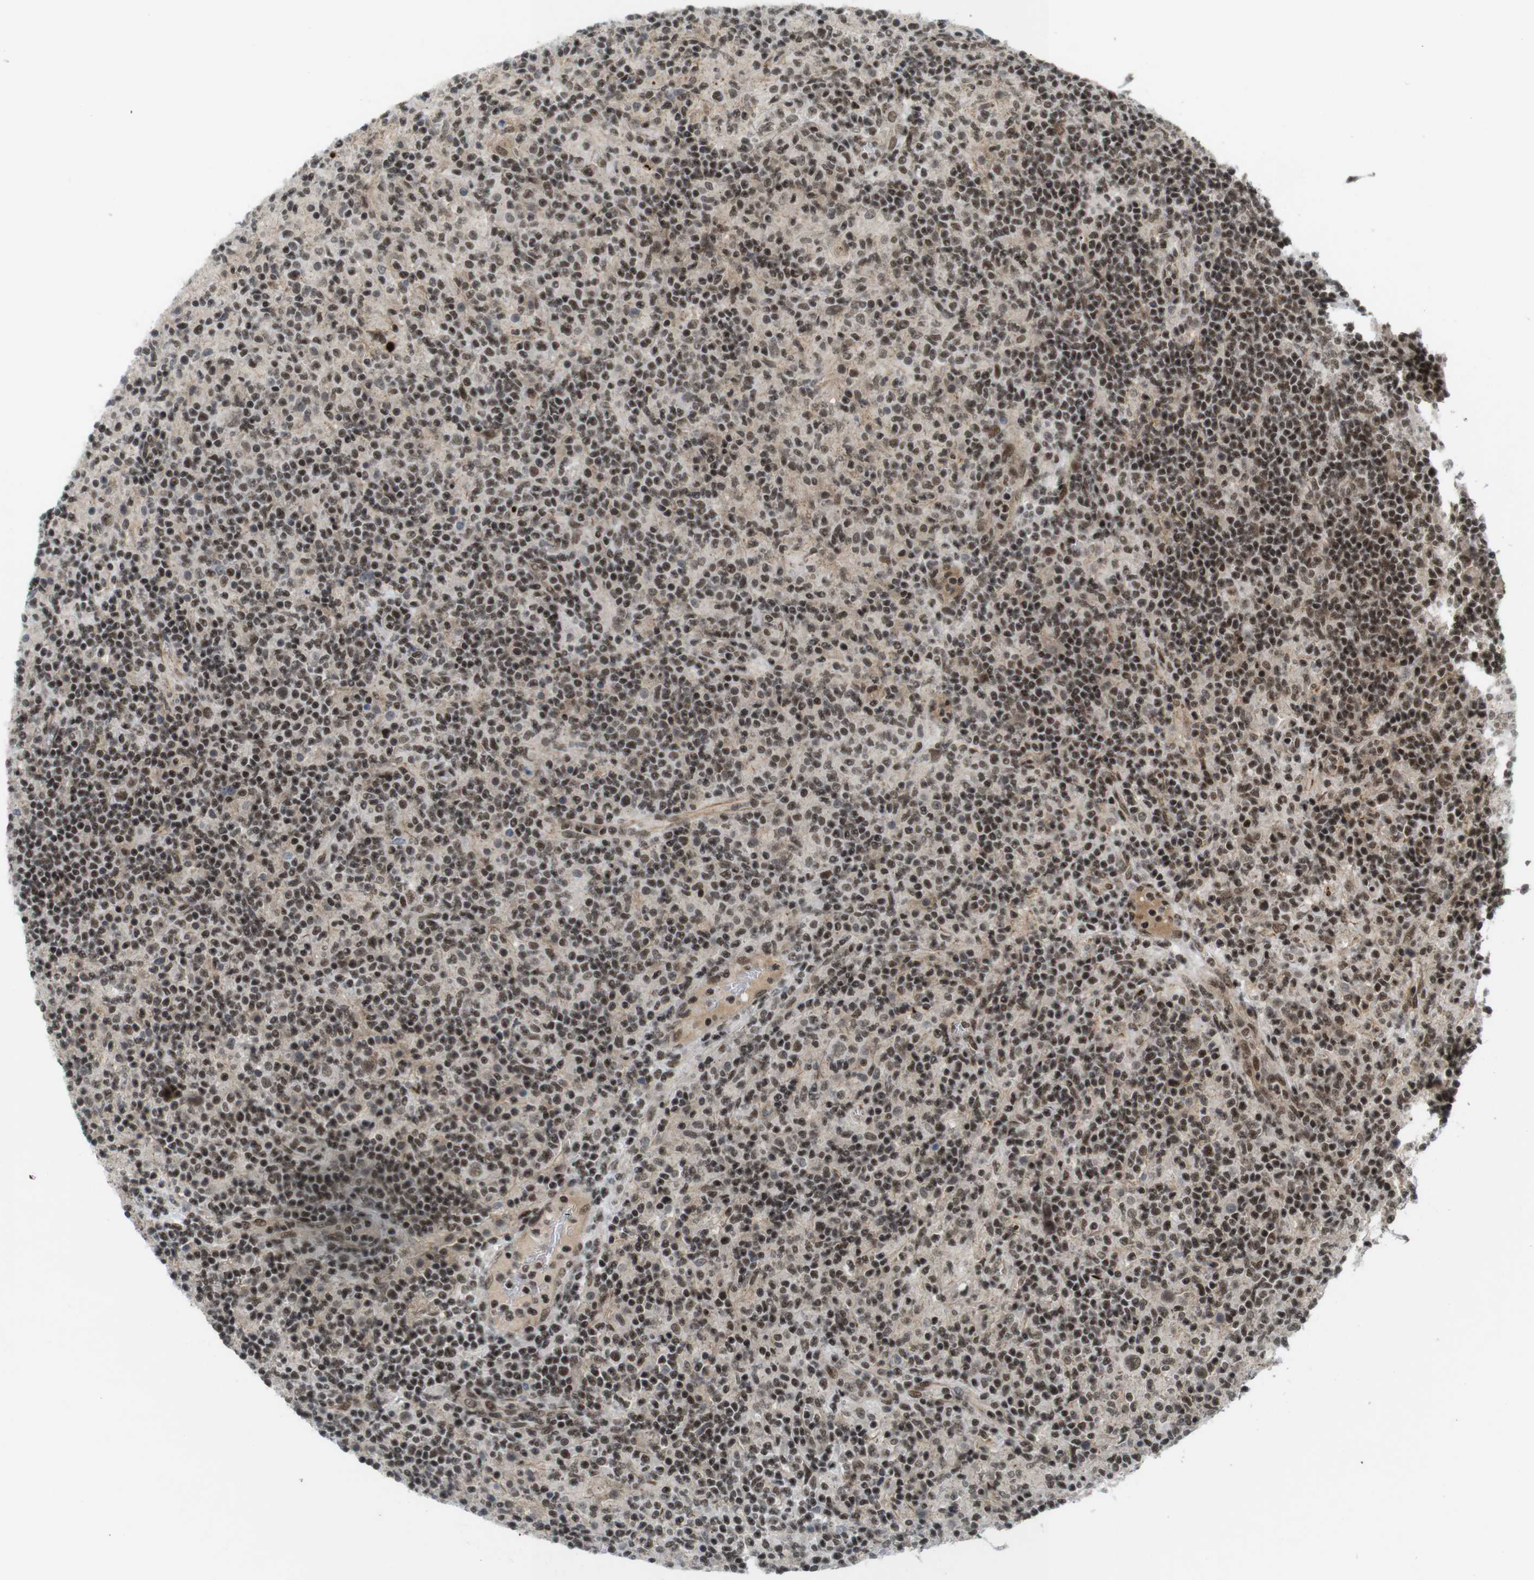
{"staining": {"intensity": "moderate", "quantity": ">75%", "location": "nuclear"}, "tissue": "lymphoma", "cell_type": "Tumor cells", "image_type": "cancer", "snomed": [{"axis": "morphology", "description": "Hodgkin's disease, NOS"}, {"axis": "topography", "description": "Lymph node"}], "caption": "The micrograph reveals immunohistochemical staining of lymphoma. There is moderate nuclear positivity is seen in approximately >75% of tumor cells.", "gene": "SP2", "patient": {"sex": "male", "age": 70}}